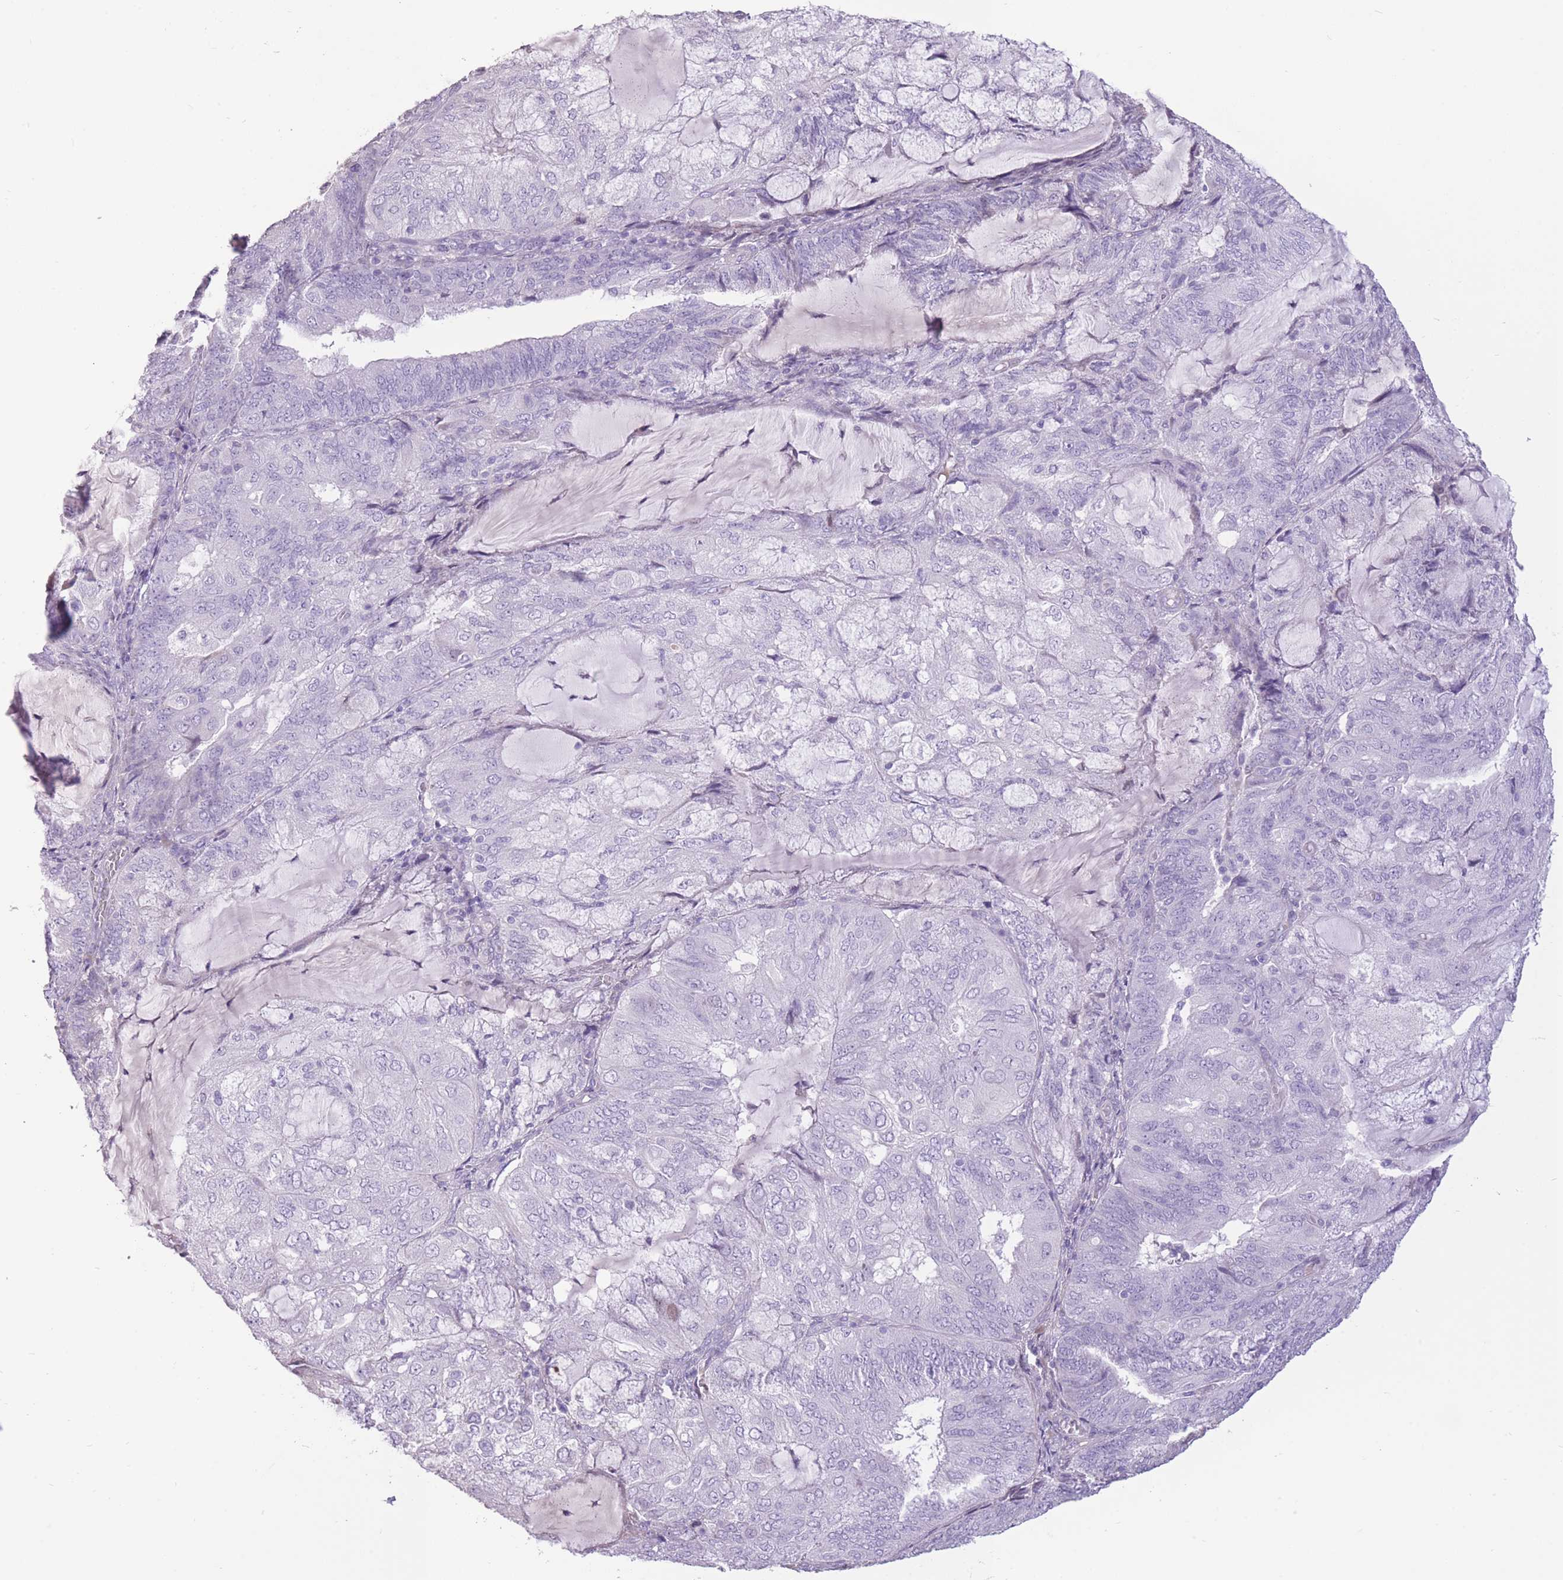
{"staining": {"intensity": "negative", "quantity": "none", "location": "none"}, "tissue": "endometrial cancer", "cell_type": "Tumor cells", "image_type": "cancer", "snomed": [{"axis": "morphology", "description": "Adenocarcinoma, NOS"}, {"axis": "topography", "description": "Endometrium"}], "caption": "Tumor cells show no significant expression in endometrial cancer.", "gene": "WDR70", "patient": {"sex": "female", "age": 81}}